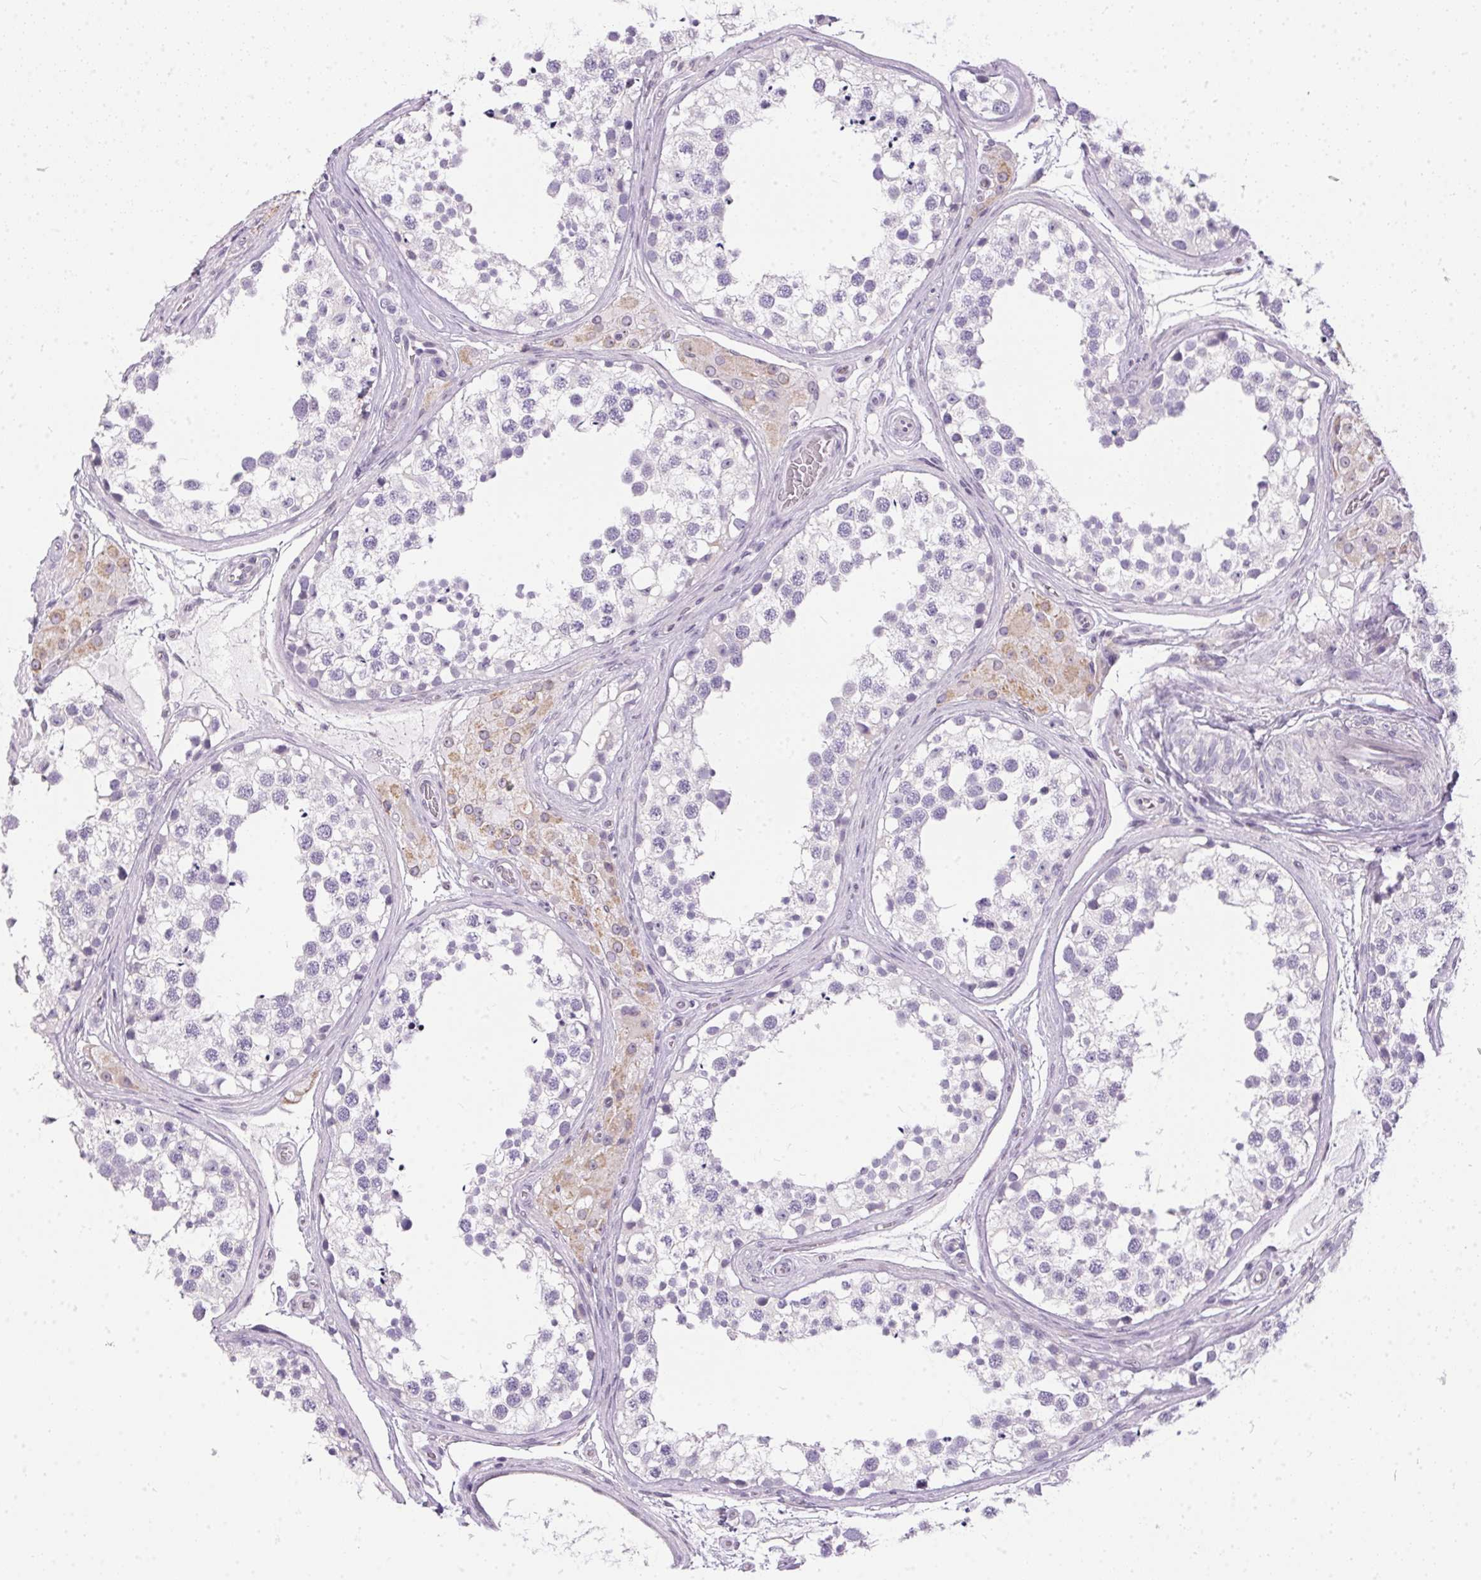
{"staining": {"intensity": "negative", "quantity": "none", "location": "none"}, "tissue": "testis", "cell_type": "Cells in seminiferous ducts", "image_type": "normal", "snomed": [{"axis": "morphology", "description": "Normal tissue, NOS"}, {"axis": "morphology", "description": "Seminoma, NOS"}, {"axis": "topography", "description": "Testis"}], "caption": "The micrograph exhibits no staining of cells in seminiferous ducts in unremarkable testis. (Stains: DAB (3,3'-diaminobenzidine) immunohistochemistry (IHC) with hematoxylin counter stain, Microscopy: brightfield microscopy at high magnification).", "gene": "GBP6", "patient": {"sex": "male", "age": 65}}